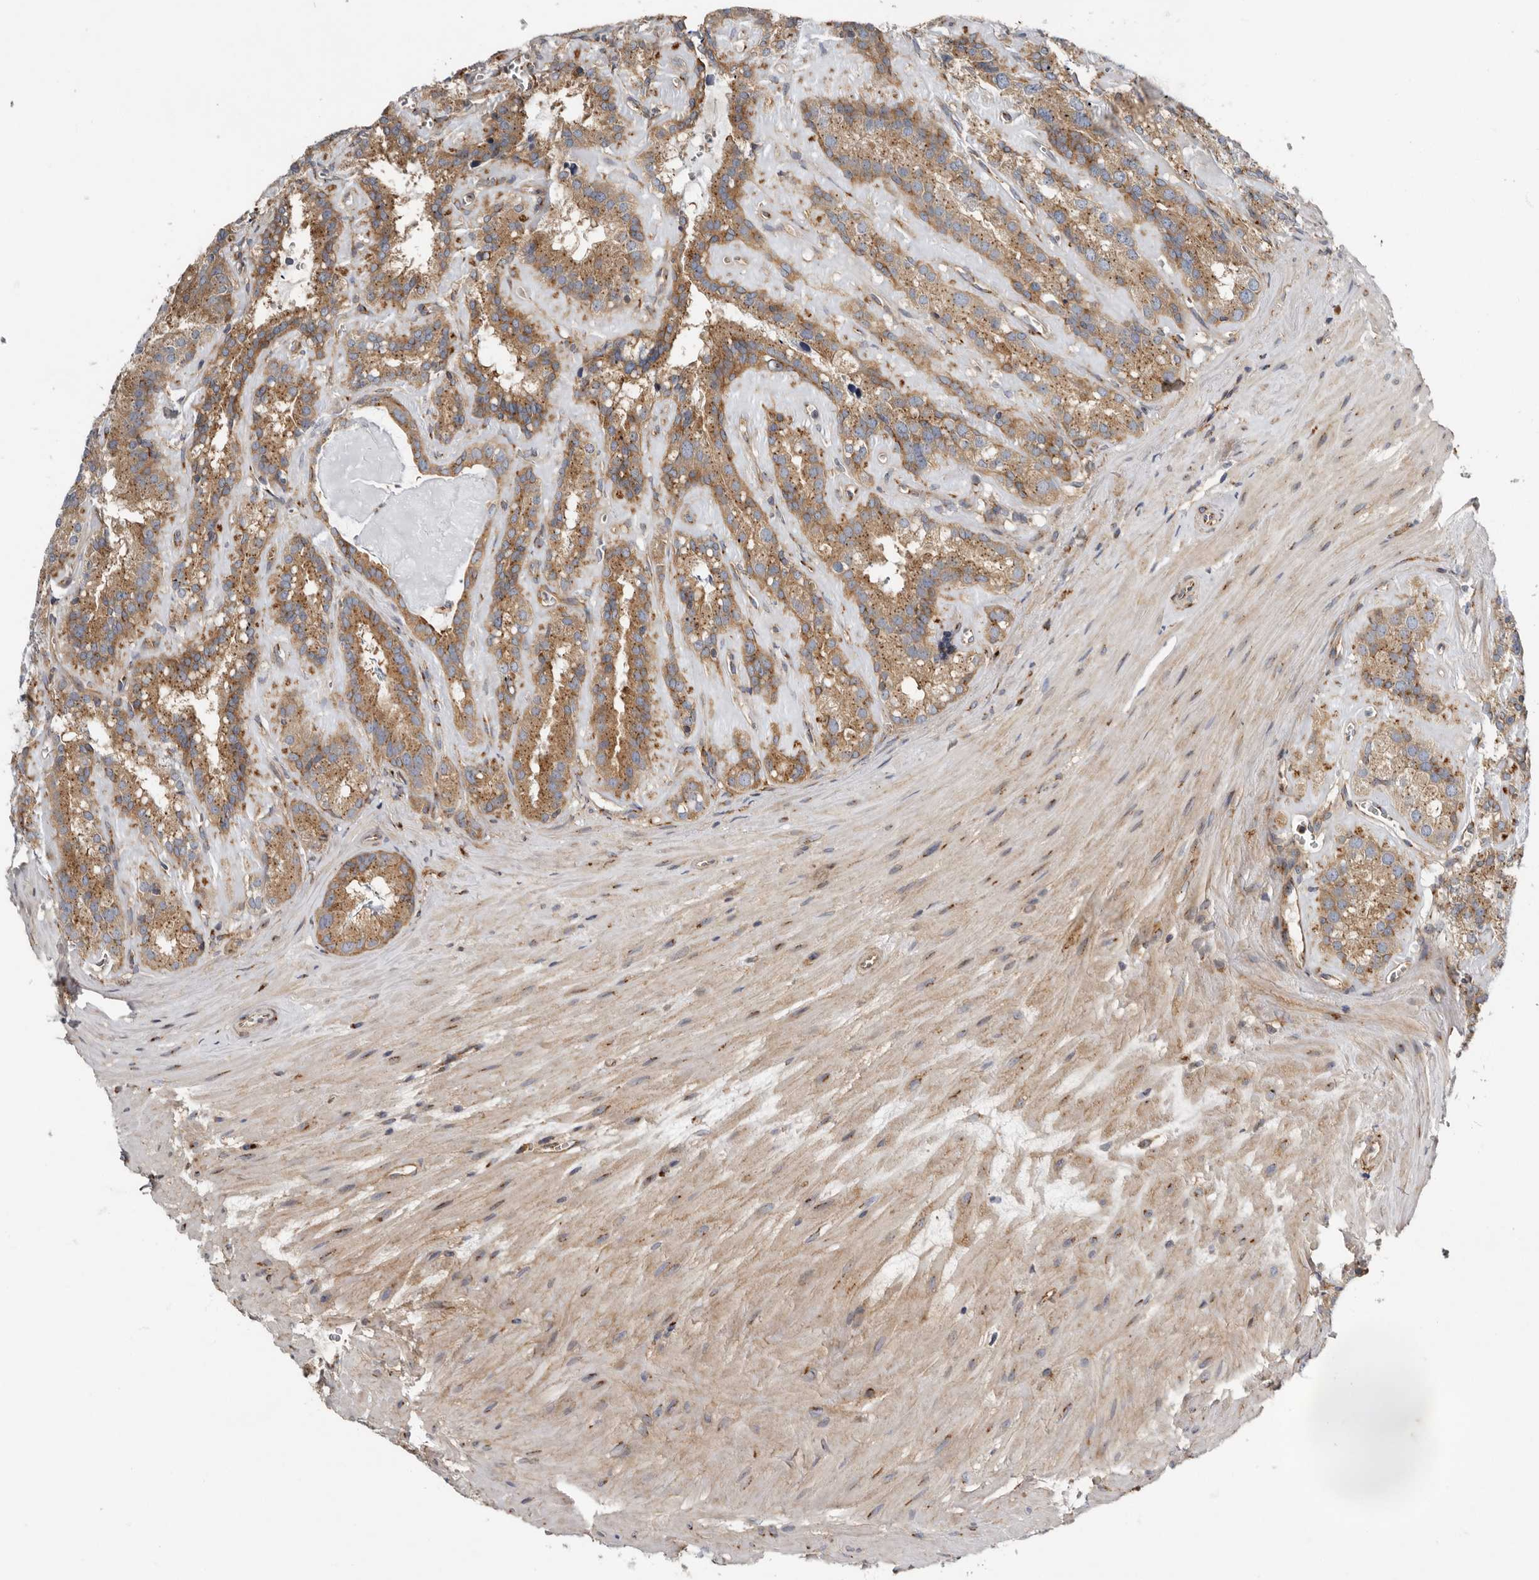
{"staining": {"intensity": "moderate", "quantity": ">75%", "location": "cytoplasmic/membranous"}, "tissue": "seminal vesicle", "cell_type": "Glandular cells", "image_type": "normal", "snomed": [{"axis": "morphology", "description": "Normal tissue, NOS"}, {"axis": "topography", "description": "Prostate"}, {"axis": "topography", "description": "Seminal veicle"}], "caption": "IHC photomicrograph of unremarkable seminal vesicle stained for a protein (brown), which shows medium levels of moderate cytoplasmic/membranous positivity in about >75% of glandular cells.", "gene": "LUZP1", "patient": {"sex": "male", "age": 59}}